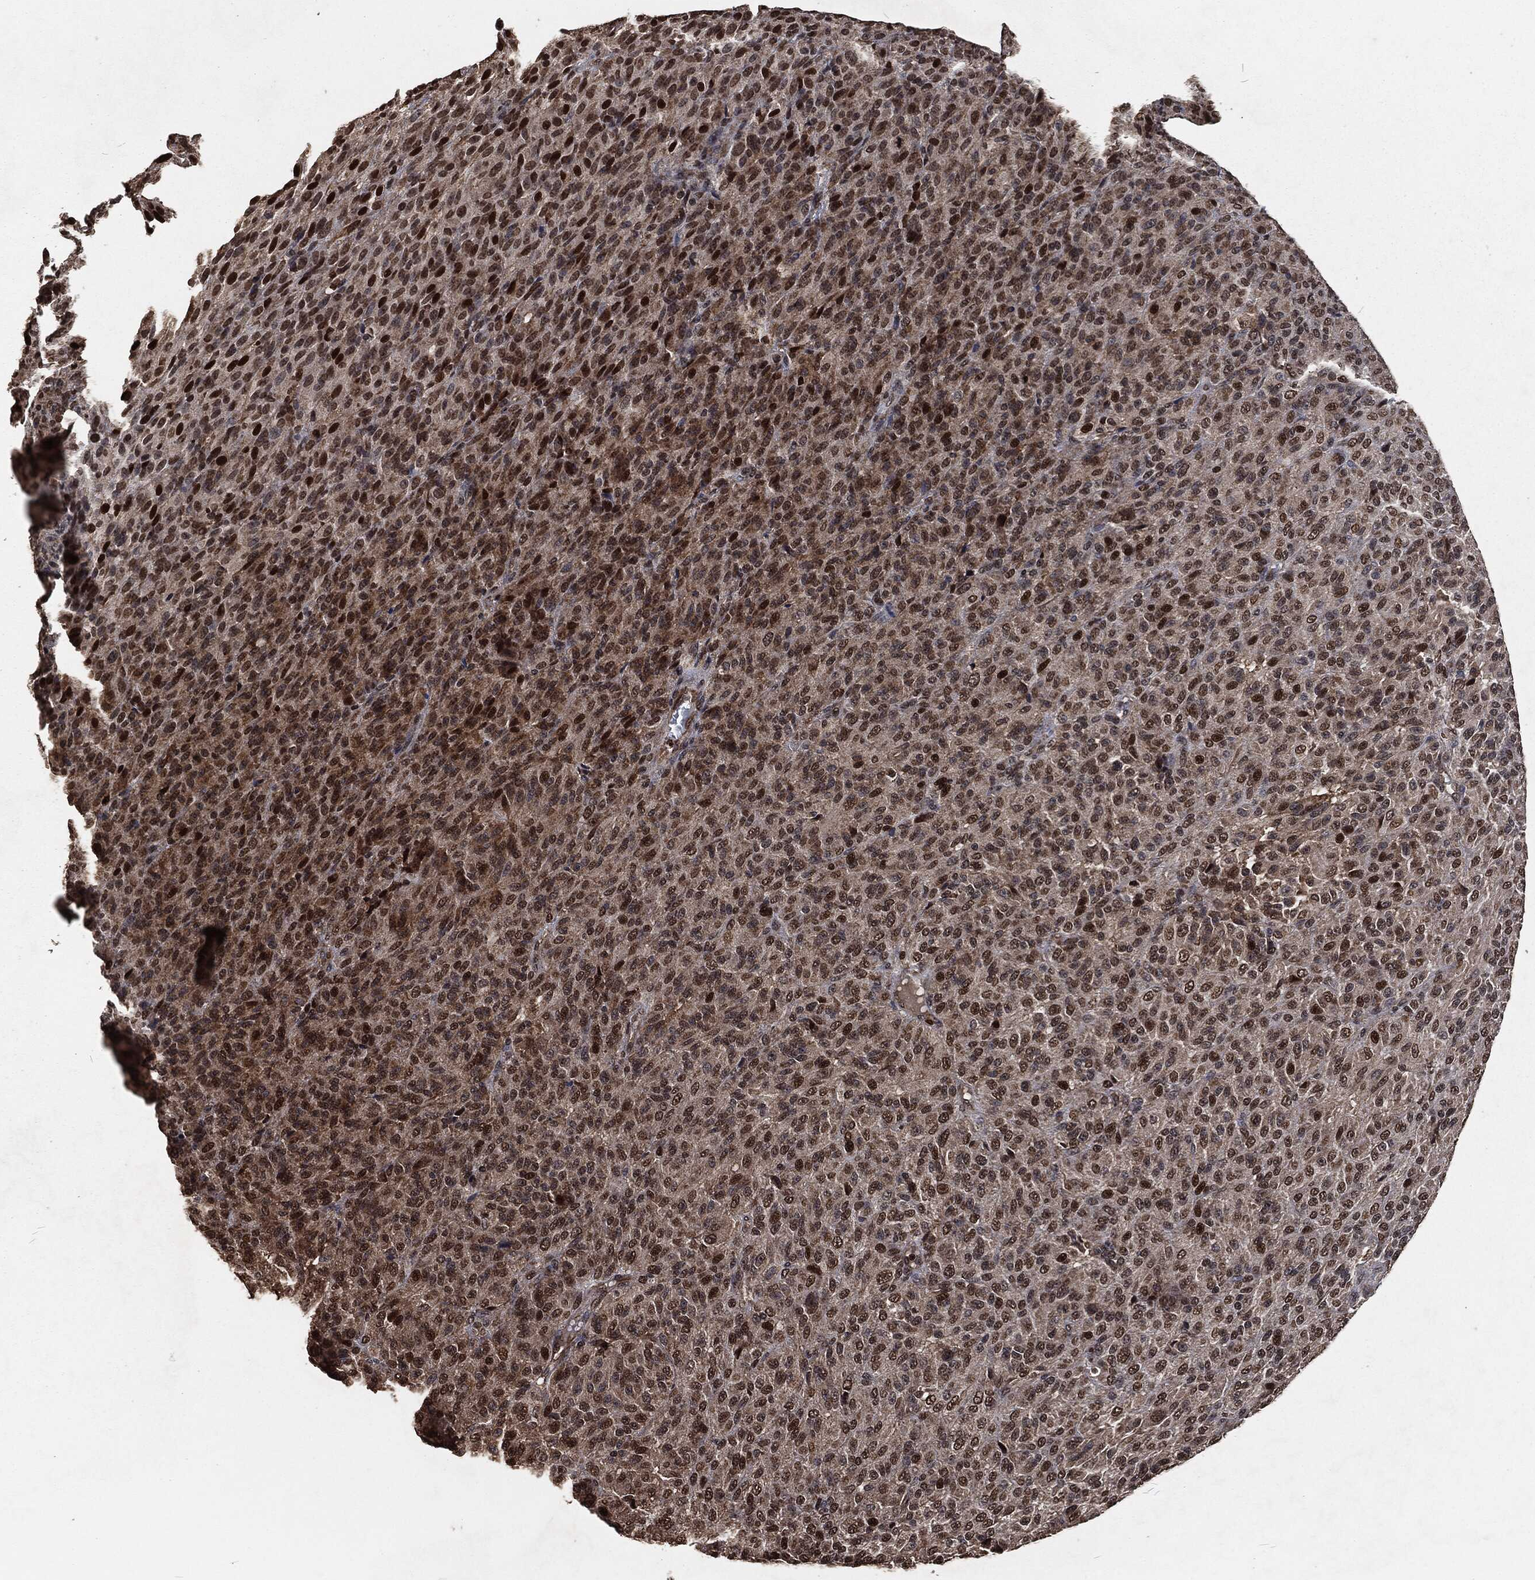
{"staining": {"intensity": "strong", "quantity": "<25%", "location": "nuclear"}, "tissue": "melanoma", "cell_type": "Tumor cells", "image_type": "cancer", "snomed": [{"axis": "morphology", "description": "Malignant melanoma, Metastatic site"}, {"axis": "topography", "description": "Brain"}], "caption": "Immunohistochemistry micrograph of neoplastic tissue: melanoma stained using IHC shows medium levels of strong protein expression localized specifically in the nuclear of tumor cells, appearing as a nuclear brown color.", "gene": "SNAI1", "patient": {"sex": "female", "age": 56}}